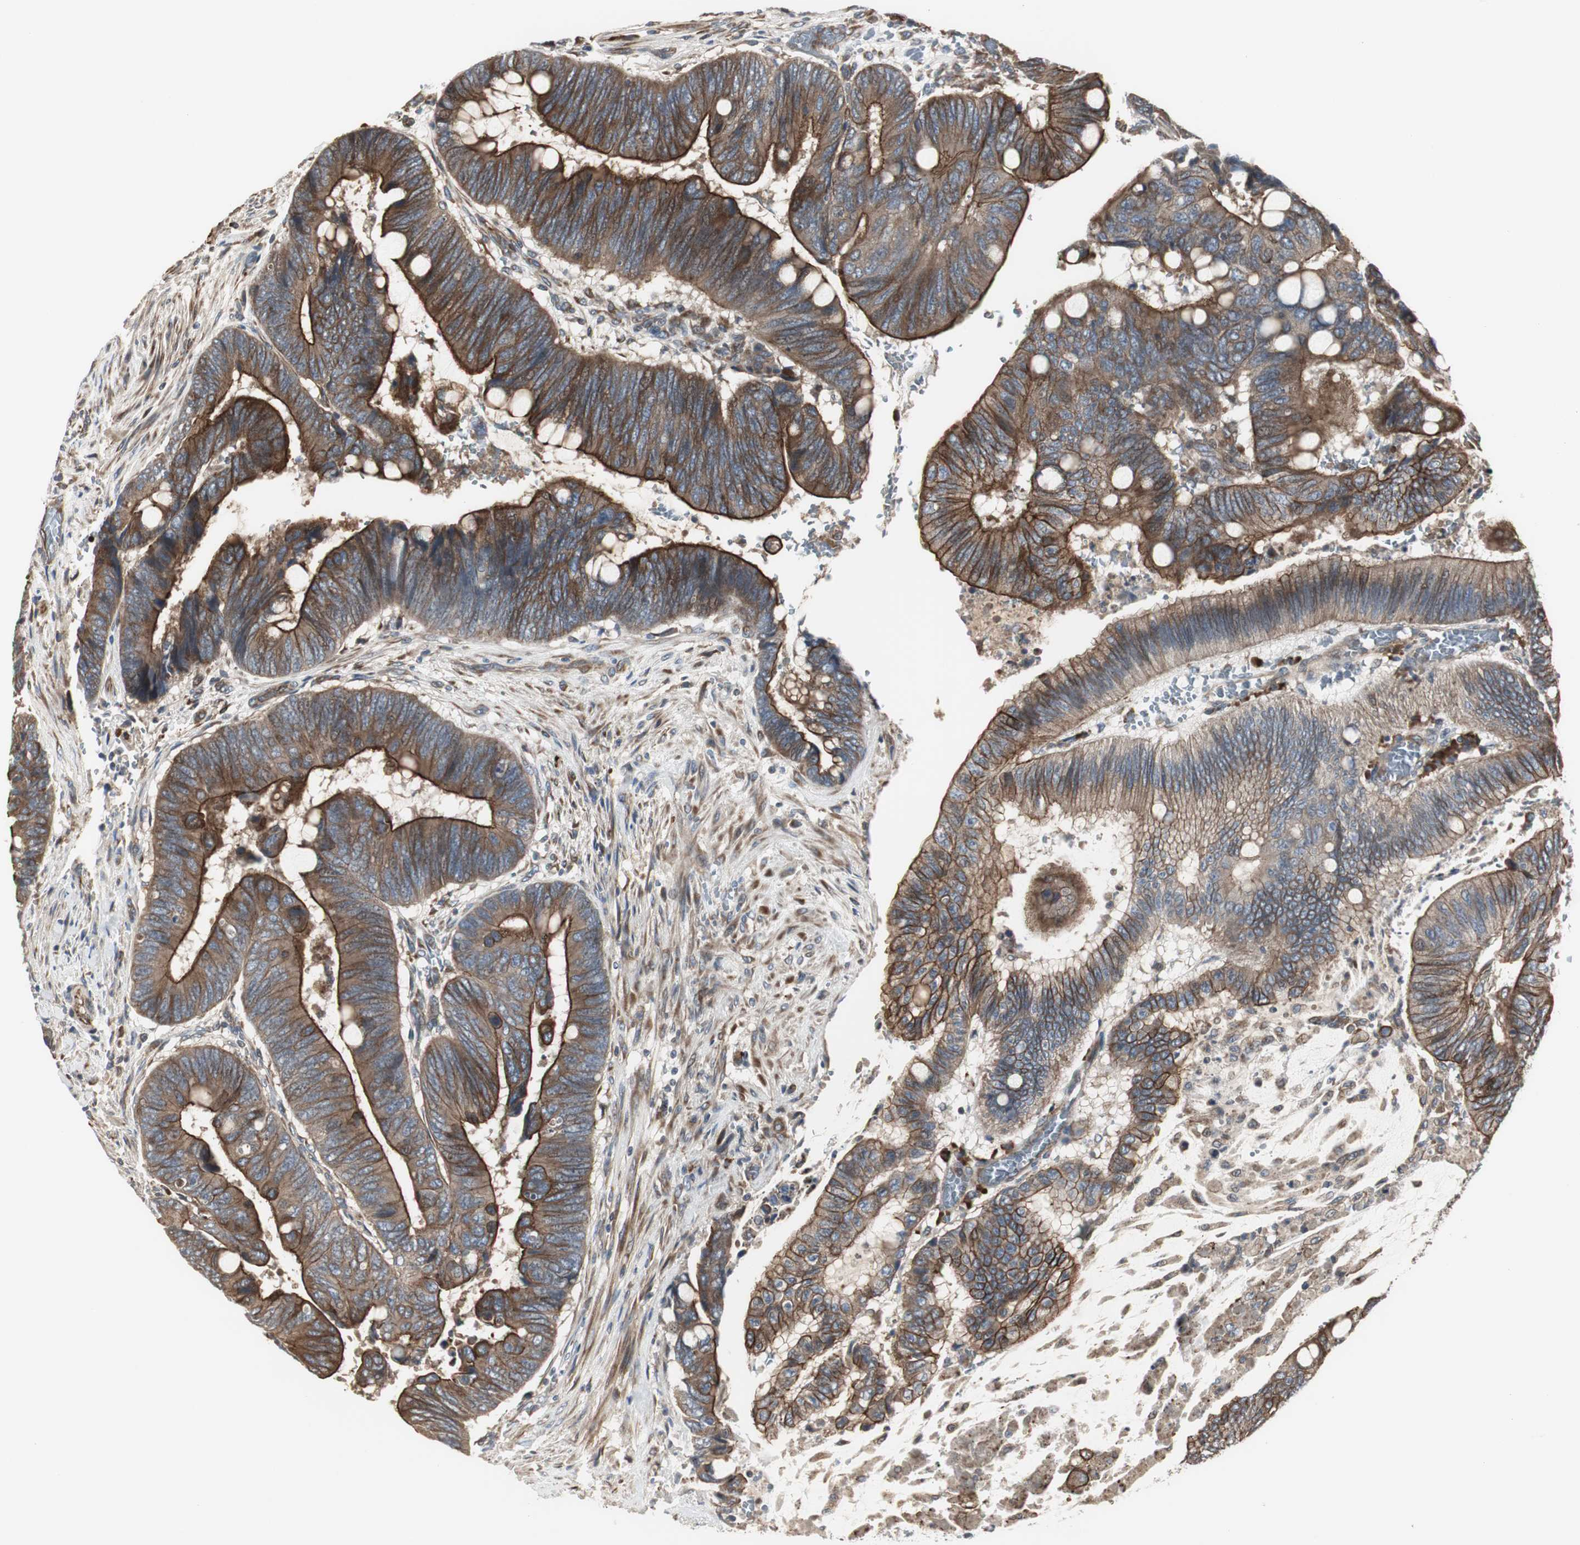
{"staining": {"intensity": "moderate", "quantity": ">75%", "location": "cytoplasmic/membranous"}, "tissue": "colorectal cancer", "cell_type": "Tumor cells", "image_type": "cancer", "snomed": [{"axis": "morphology", "description": "Normal tissue, NOS"}, {"axis": "morphology", "description": "Adenocarcinoma, NOS"}, {"axis": "topography", "description": "Rectum"}], "caption": "Immunohistochemical staining of colorectal cancer (adenocarcinoma) exhibits moderate cytoplasmic/membranous protein positivity in about >75% of tumor cells.", "gene": "CHP1", "patient": {"sex": "male", "age": 92}}